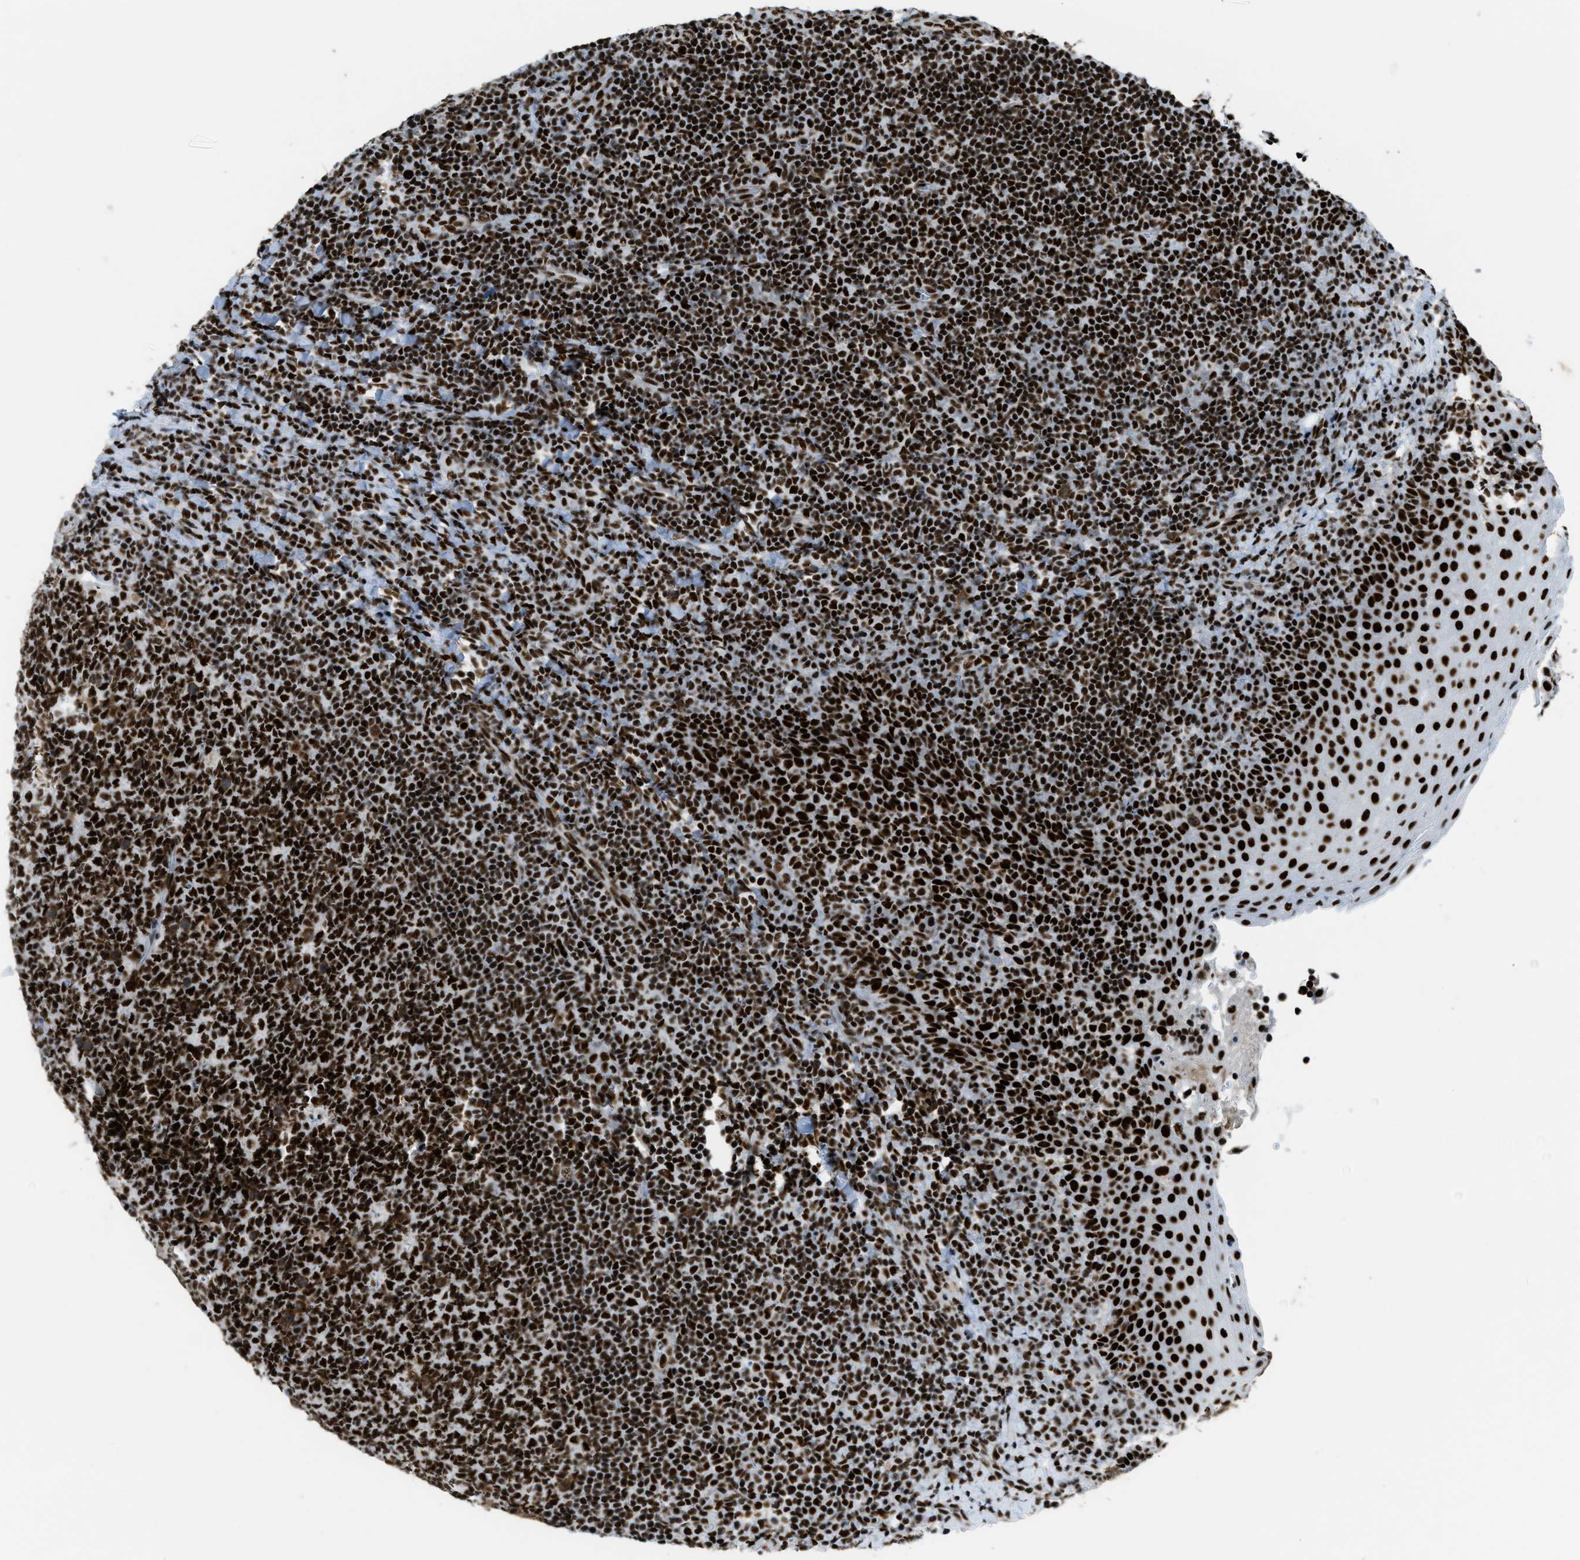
{"staining": {"intensity": "strong", "quantity": ">75%", "location": "nuclear"}, "tissue": "tonsil", "cell_type": "Germinal center cells", "image_type": "normal", "snomed": [{"axis": "morphology", "description": "Normal tissue, NOS"}, {"axis": "topography", "description": "Tonsil"}], "caption": "Germinal center cells show high levels of strong nuclear expression in approximately >75% of cells in normal human tonsil.", "gene": "ZNF207", "patient": {"sex": "male", "age": 17}}